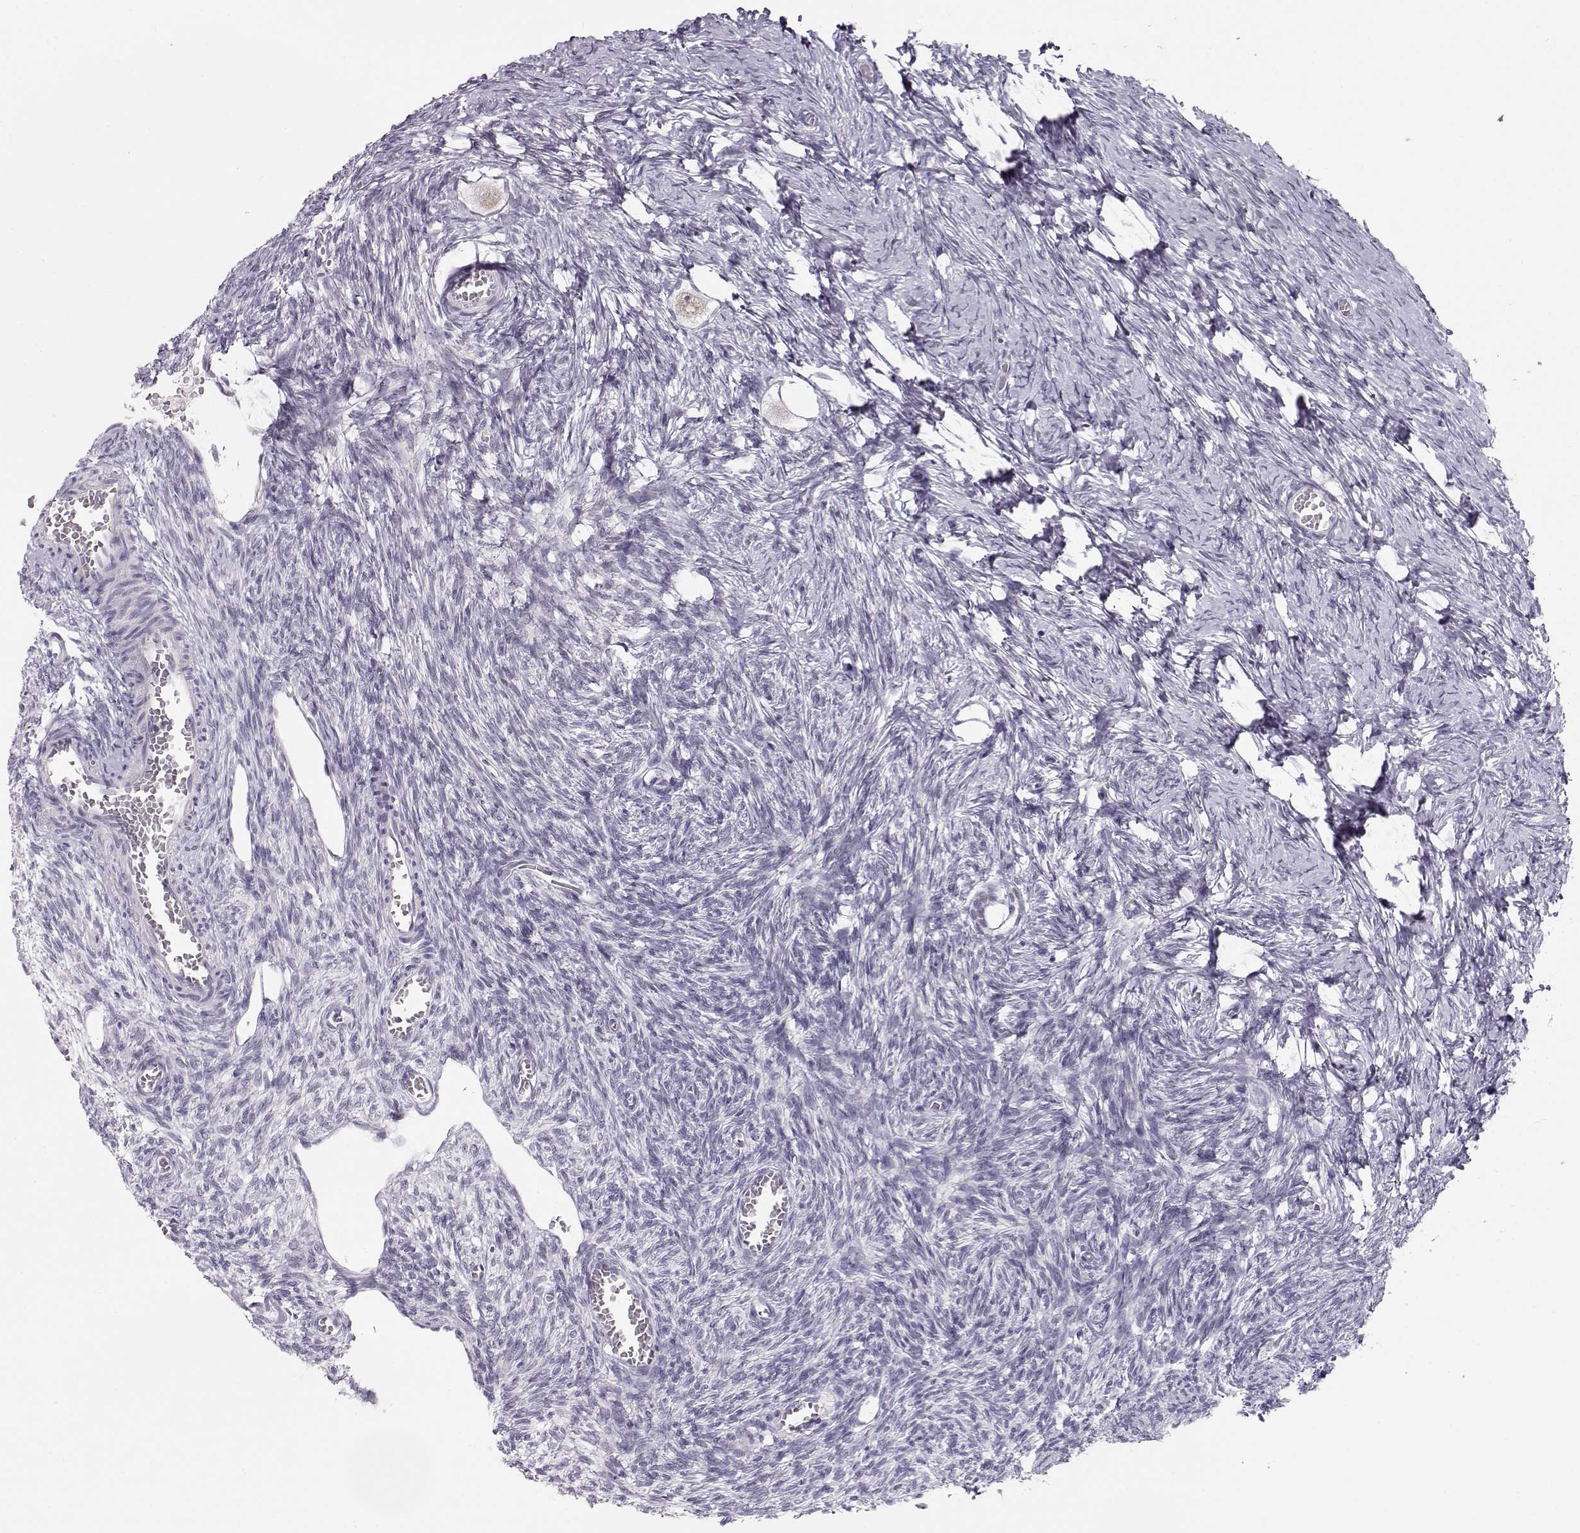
{"staining": {"intensity": "negative", "quantity": "none", "location": "none"}, "tissue": "ovary", "cell_type": "Follicle cells", "image_type": "normal", "snomed": [{"axis": "morphology", "description": "Normal tissue, NOS"}, {"axis": "topography", "description": "Ovary"}], "caption": "DAB (3,3'-diaminobenzidine) immunohistochemical staining of unremarkable ovary displays no significant expression in follicle cells.", "gene": "TEPP", "patient": {"sex": "female", "age": 27}}